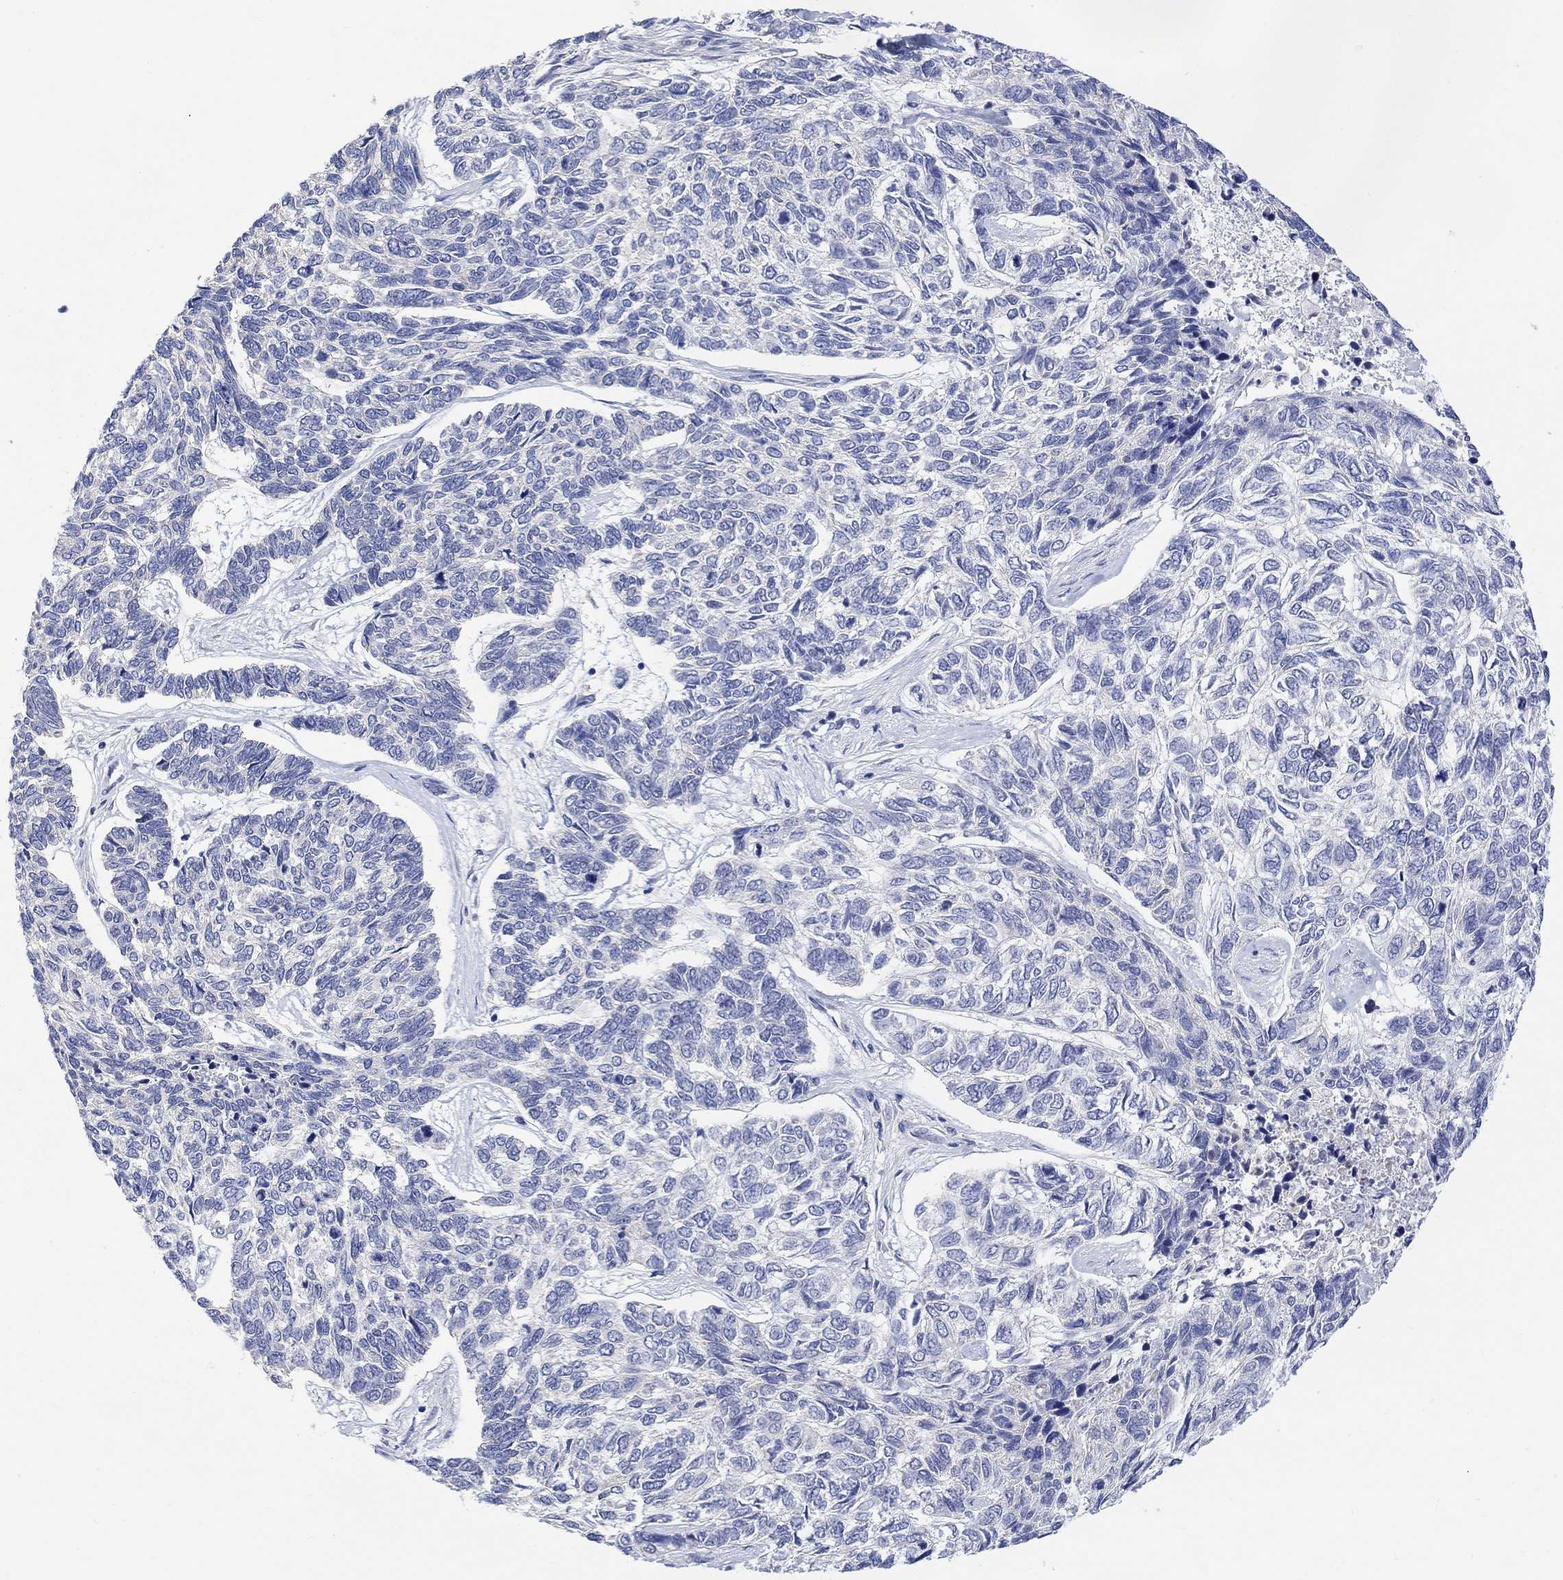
{"staining": {"intensity": "negative", "quantity": "none", "location": "none"}, "tissue": "skin cancer", "cell_type": "Tumor cells", "image_type": "cancer", "snomed": [{"axis": "morphology", "description": "Basal cell carcinoma"}, {"axis": "topography", "description": "Skin"}], "caption": "Tumor cells show no significant protein positivity in basal cell carcinoma (skin).", "gene": "FBP2", "patient": {"sex": "female", "age": 65}}